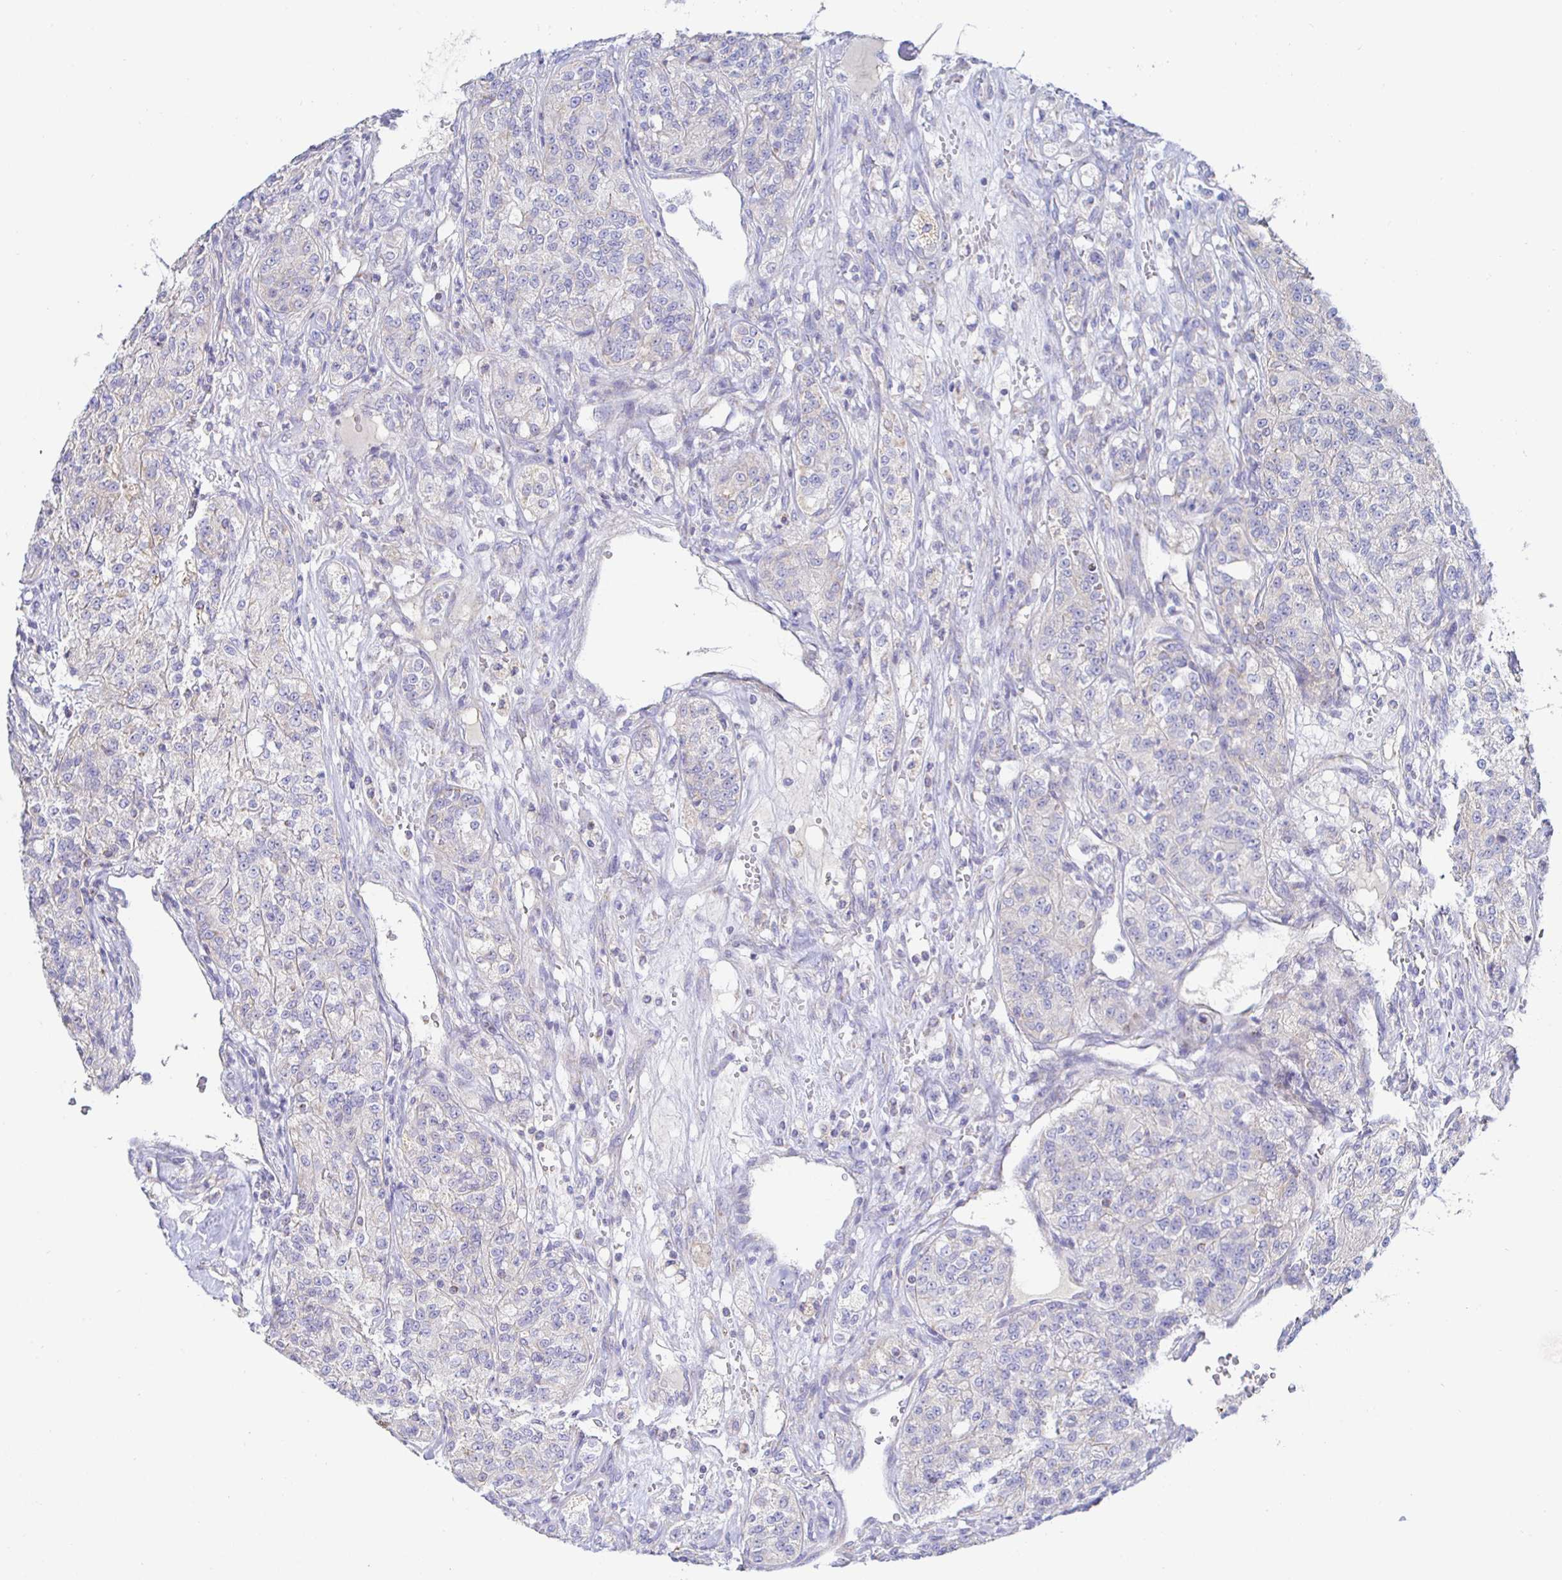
{"staining": {"intensity": "negative", "quantity": "none", "location": "none"}, "tissue": "renal cancer", "cell_type": "Tumor cells", "image_type": "cancer", "snomed": [{"axis": "morphology", "description": "Adenocarcinoma, NOS"}, {"axis": "topography", "description": "Kidney"}], "caption": "Immunohistochemical staining of renal cancer (adenocarcinoma) reveals no significant staining in tumor cells.", "gene": "SYNGR4", "patient": {"sex": "female", "age": 63}}